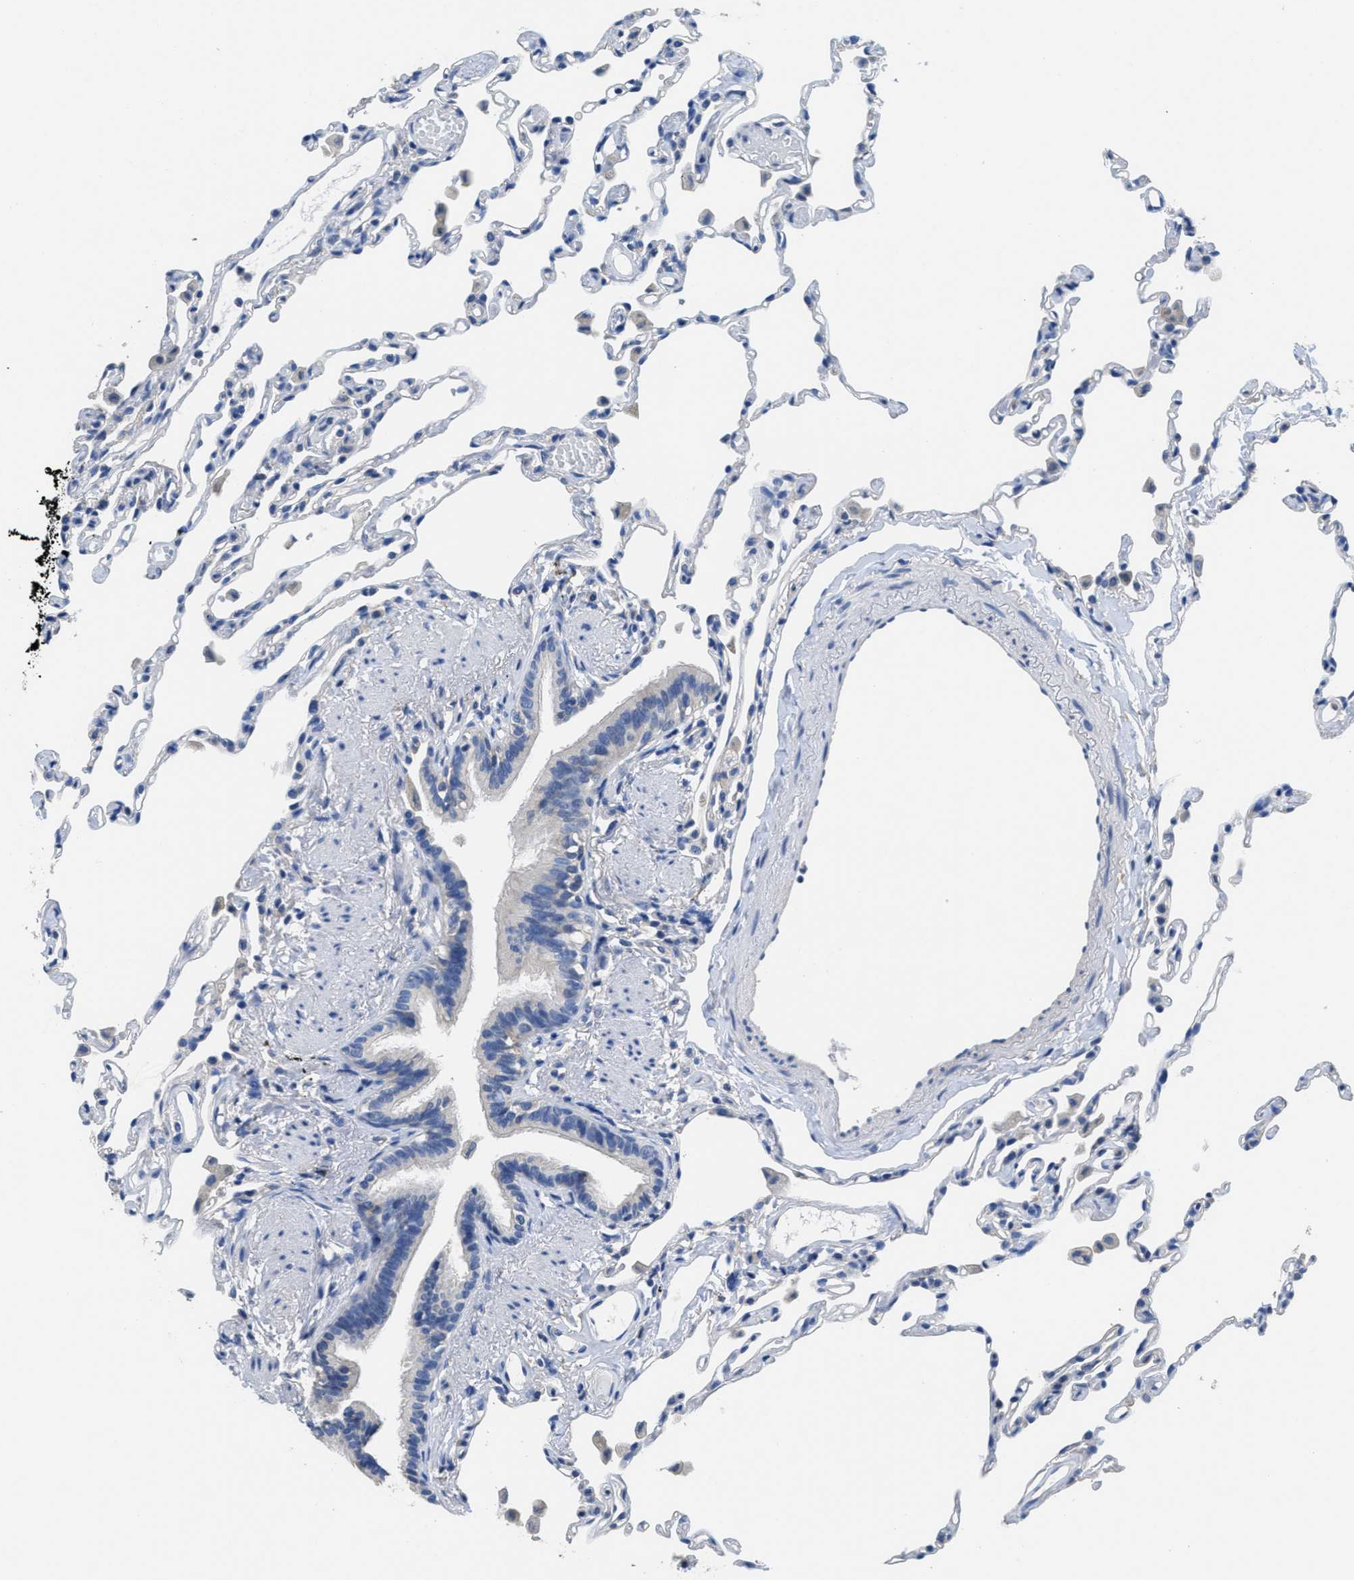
{"staining": {"intensity": "negative", "quantity": "none", "location": "none"}, "tissue": "lung", "cell_type": "Alveolar cells", "image_type": "normal", "snomed": [{"axis": "morphology", "description": "Normal tissue, NOS"}, {"axis": "topography", "description": "Lung"}], "caption": "Image shows no protein positivity in alveolar cells of benign lung.", "gene": "CA9", "patient": {"sex": "female", "age": 49}}